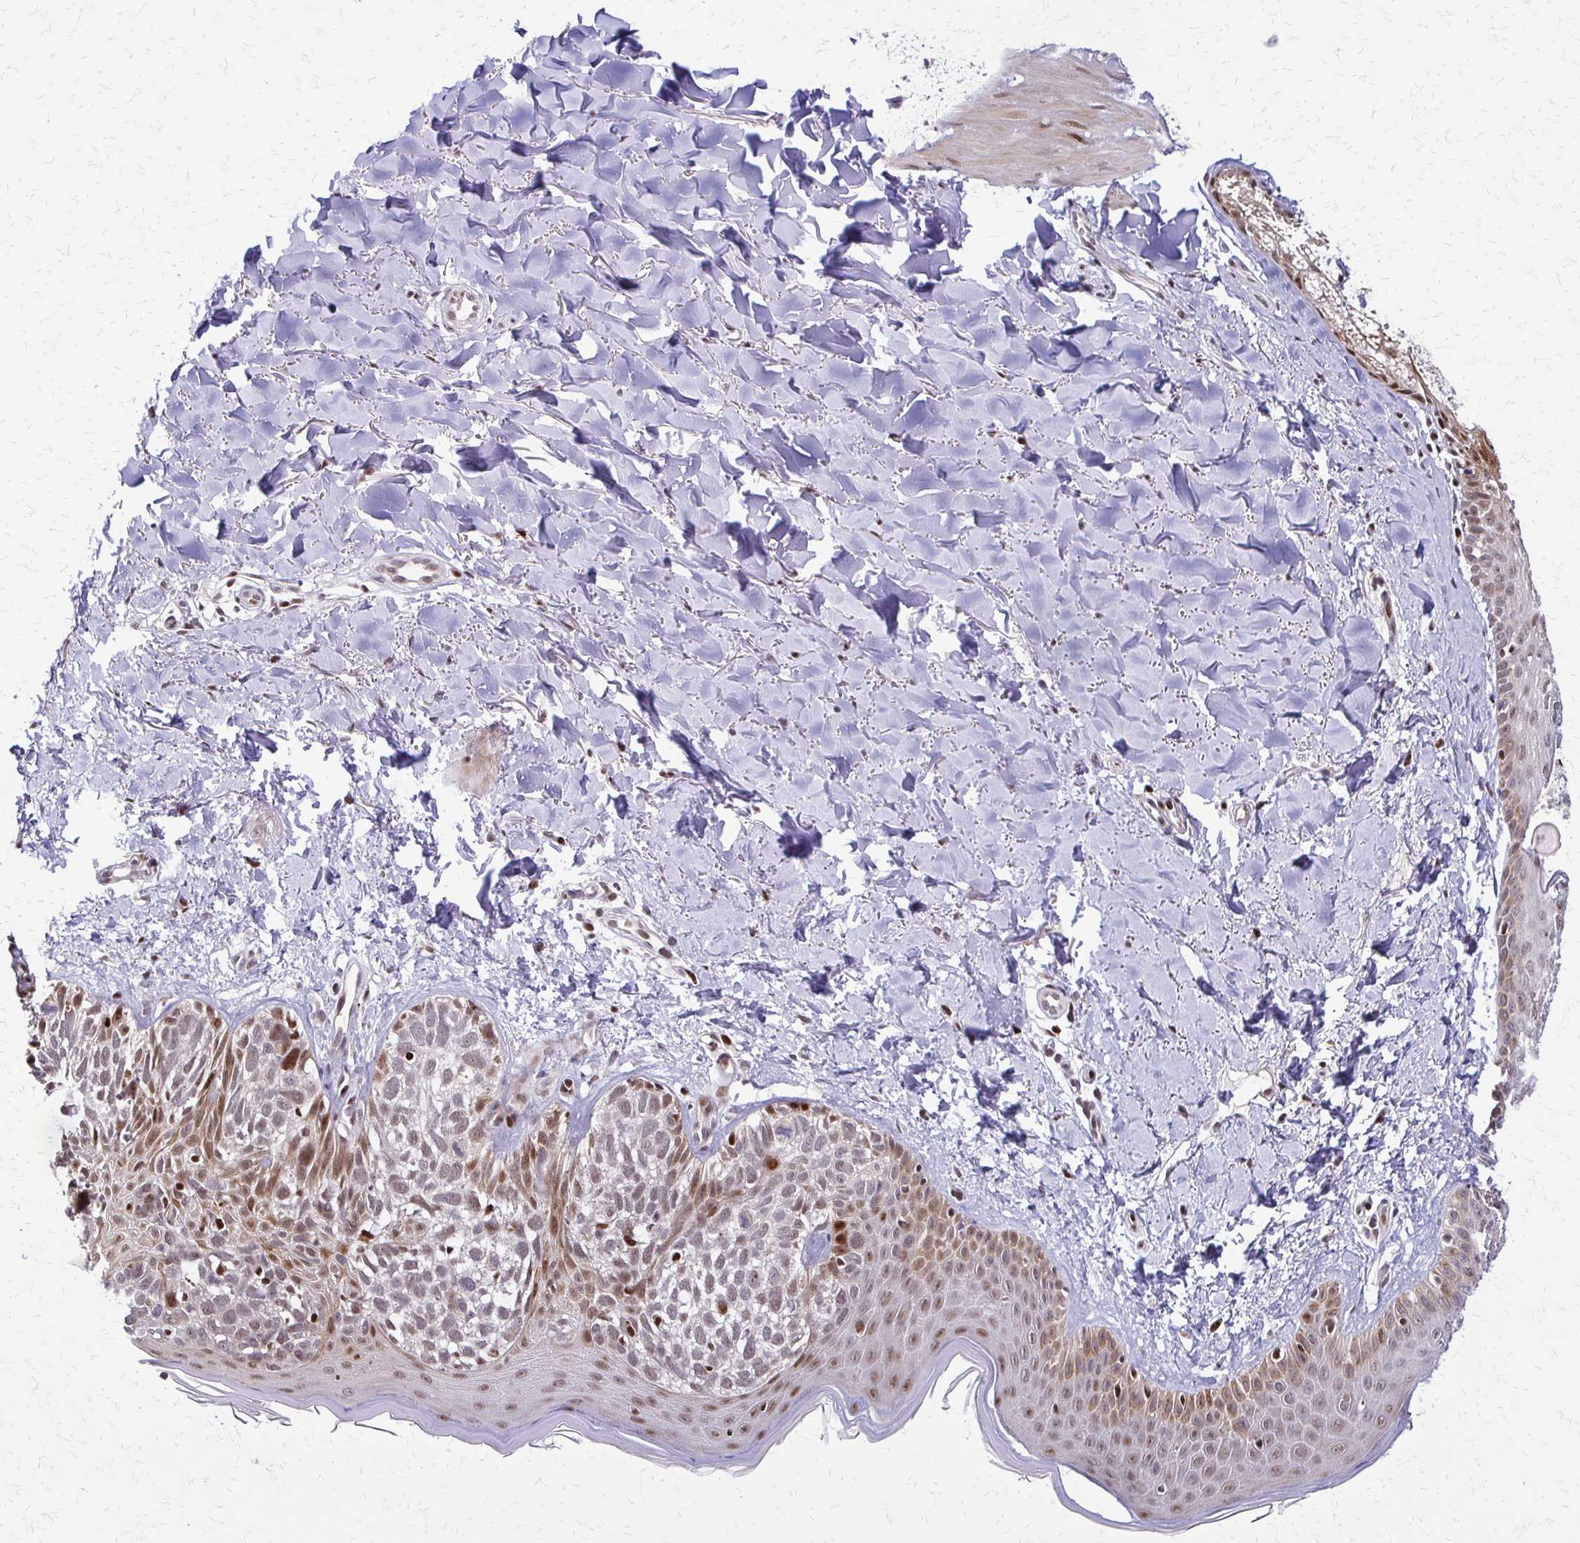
{"staining": {"intensity": "moderate", "quantity": "25%-75%", "location": "nuclear"}, "tissue": "skin cancer", "cell_type": "Tumor cells", "image_type": "cancer", "snomed": [{"axis": "morphology", "description": "Basal cell carcinoma"}, {"axis": "topography", "description": "Skin"}], "caption": "An image of basal cell carcinoma (skin) stained for a protein shows moderate nuclear brown staining in tumor cells.", "gene": "TRIR", "patient": {"sex": "female", "age": 45}}